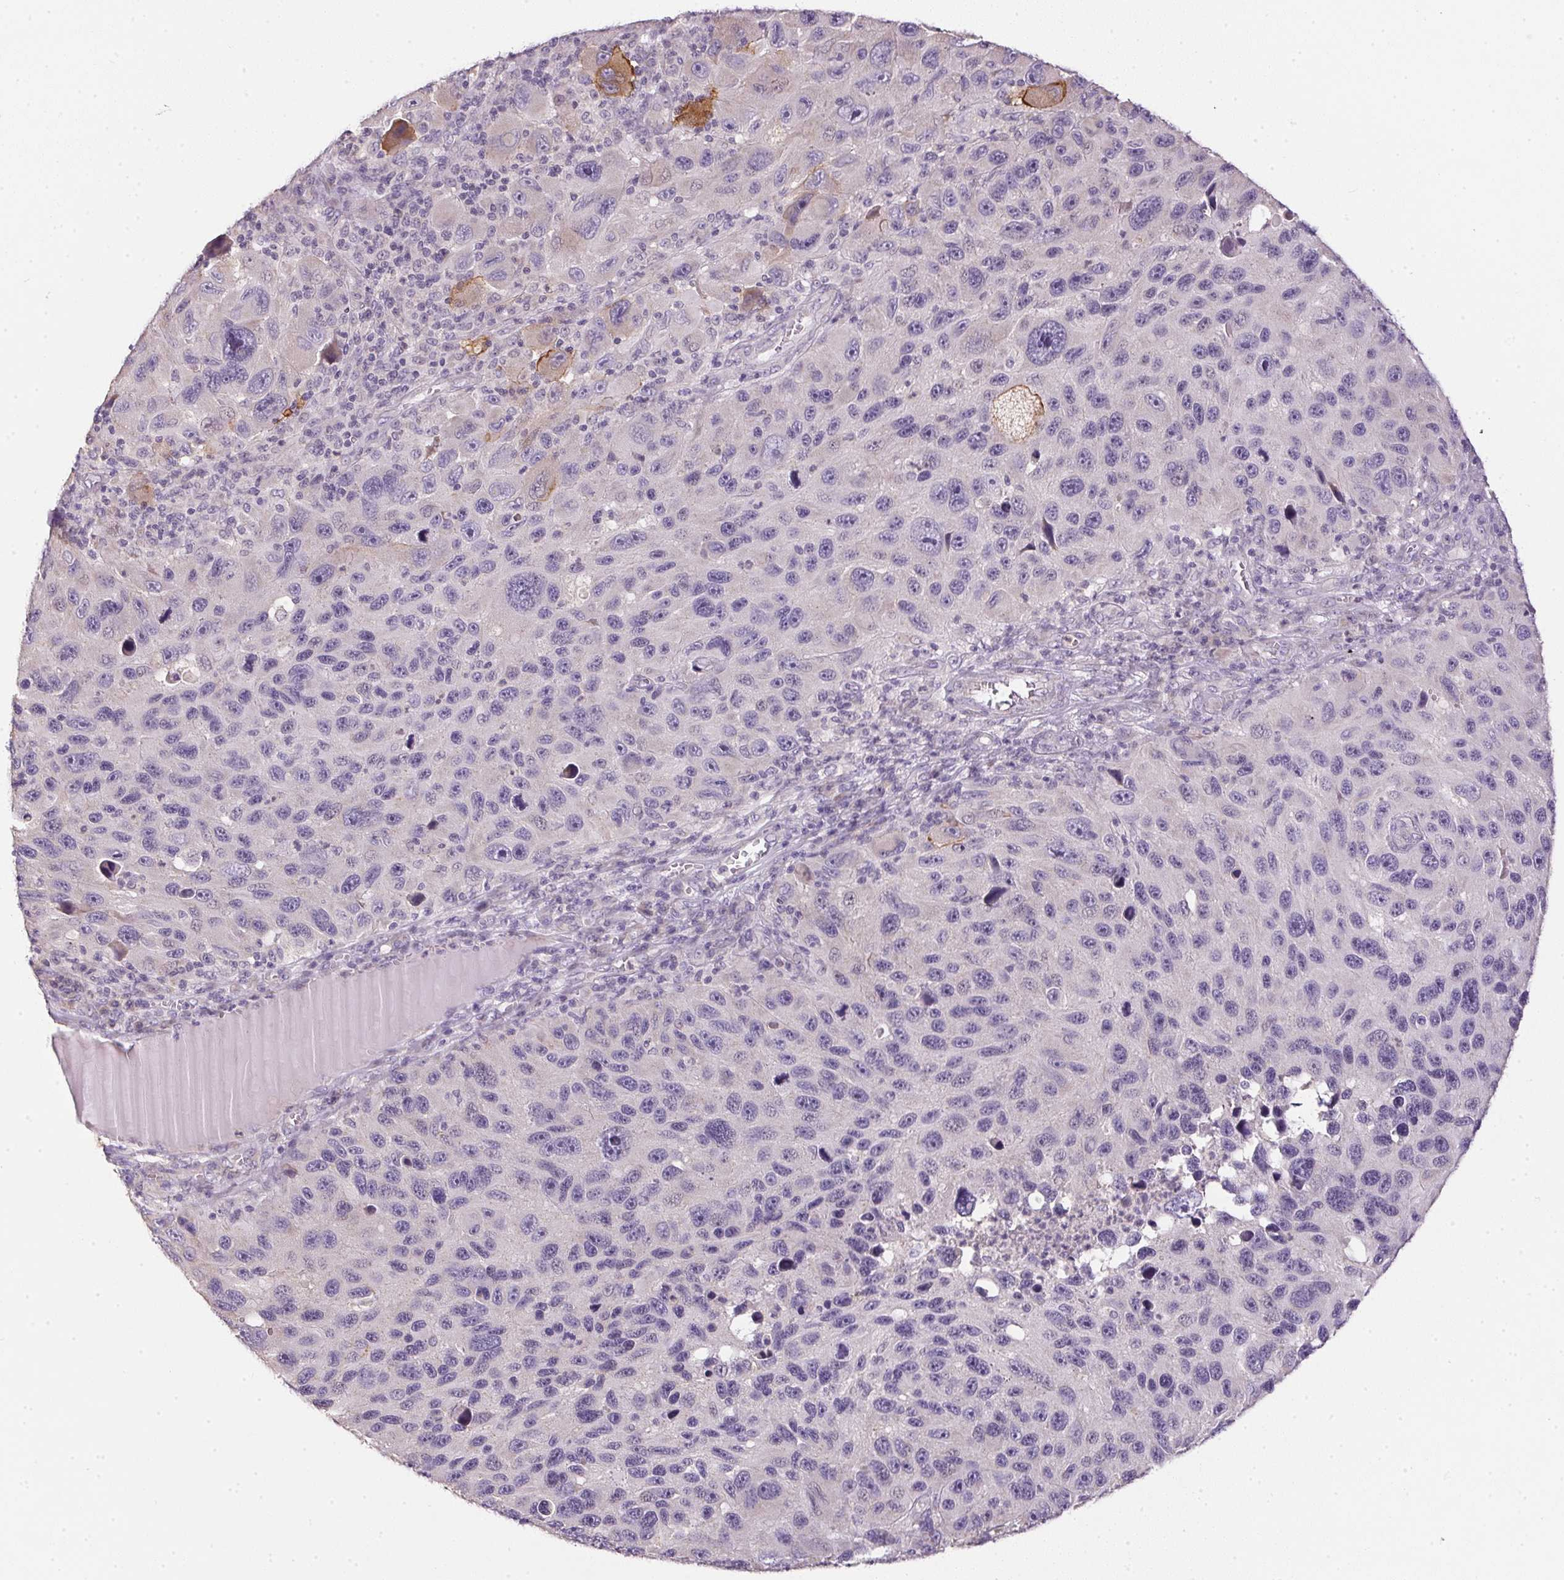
{"staining": {"intensity": "negative", "quantity": "none", "location": "none"}, "tissue": "melanoma", "cell_type": "Tumor cells", "image_type": "cancer", "snomed": [{"axis": "morphology", "description": "Malignant melanoma, NOS"}, {"axis": "topography", "description": "Skin"}], "caption": "This is a micrograph of immunohistochemistry (IHC) staining of malignant melanoma, which shows no expression in tumor cells.", "gene": "SPACA9", "patient": {"sex": "male", "age": 53}}